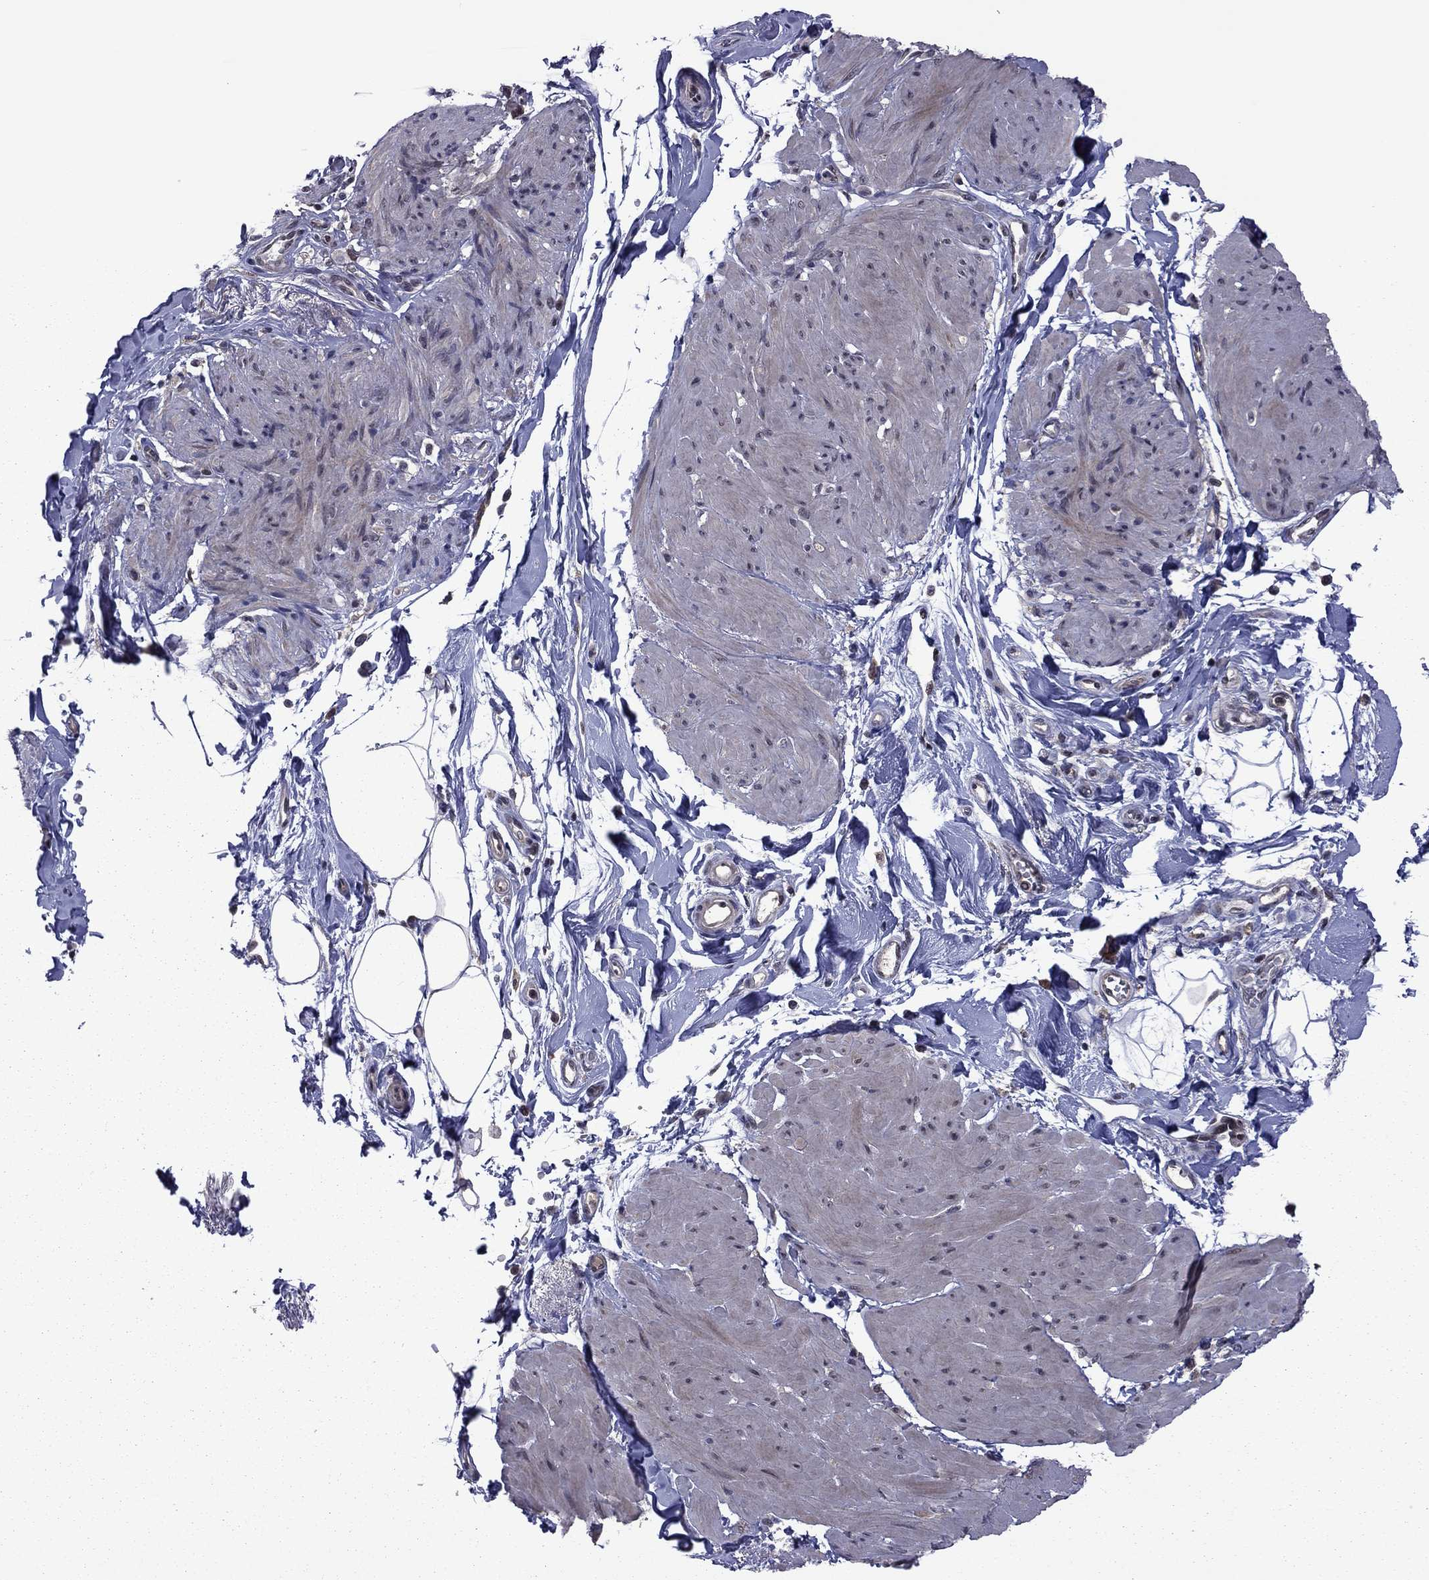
{"staining": {"intensity": "negative", "quantity": "none", "location": "none"}, "tissue": "smooth muscle", "cell_type": "Smooth muscle cells", "image_type": "normal", "snomed": [{"axis": "morphology", "description": "Normal tissue, NOS"}, {"axis": "topography", "description": "Adipose tissue"}, {"axis": "topography", "description": "Smooth muscle"}, {"axis": "topography", "description": "Peripheral nerve tissue"}], "caption": "The photomicrograph exhibits no staining of smooth muscle cells in unremarkable smooth muscle.", "gene": "GPAA1", "patient": {"sex": "male", "age": 83}}